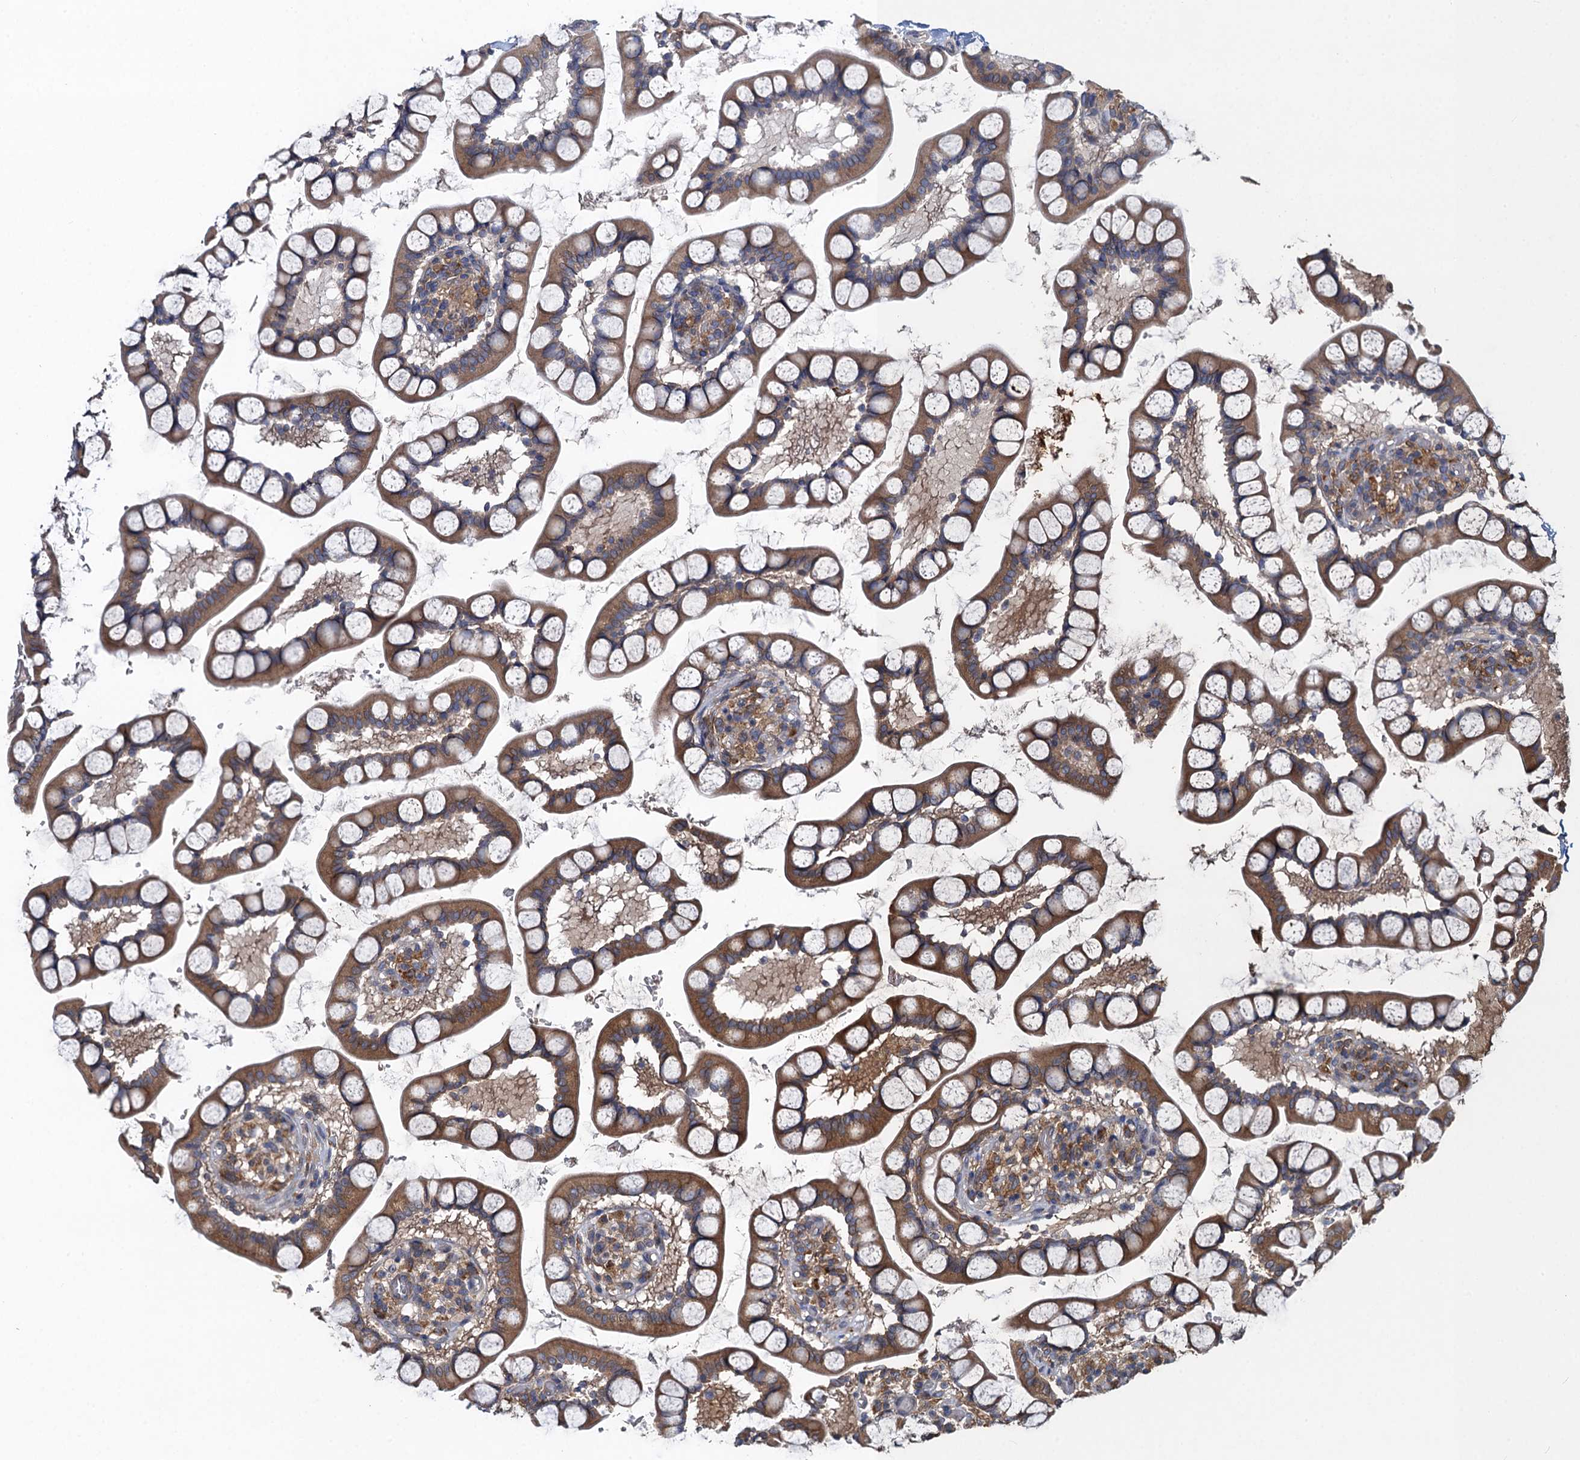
{"staining": {"intensity": "moderate", "quantity": ">75%", "location": "cytoplasmic/membranous"}, "tissue": "small intestine", "cell_type": "Glandular cells", "image_type": "normal", "snomed": [{"axis": "morphology", "description": "Normal tissue, NOS"}, {"axis": "topography", "description": "Small intestine"}], "caption": "An immunohistochemistry (IHC) histopathology image of unremarkable tissue is shown. Protein staining in brown shows moderate cytoplasmic/membranous positivity in small intestine within glandular cells.", "gene": "SNAP29", "patient": {"sex": "male", "age": 52}}